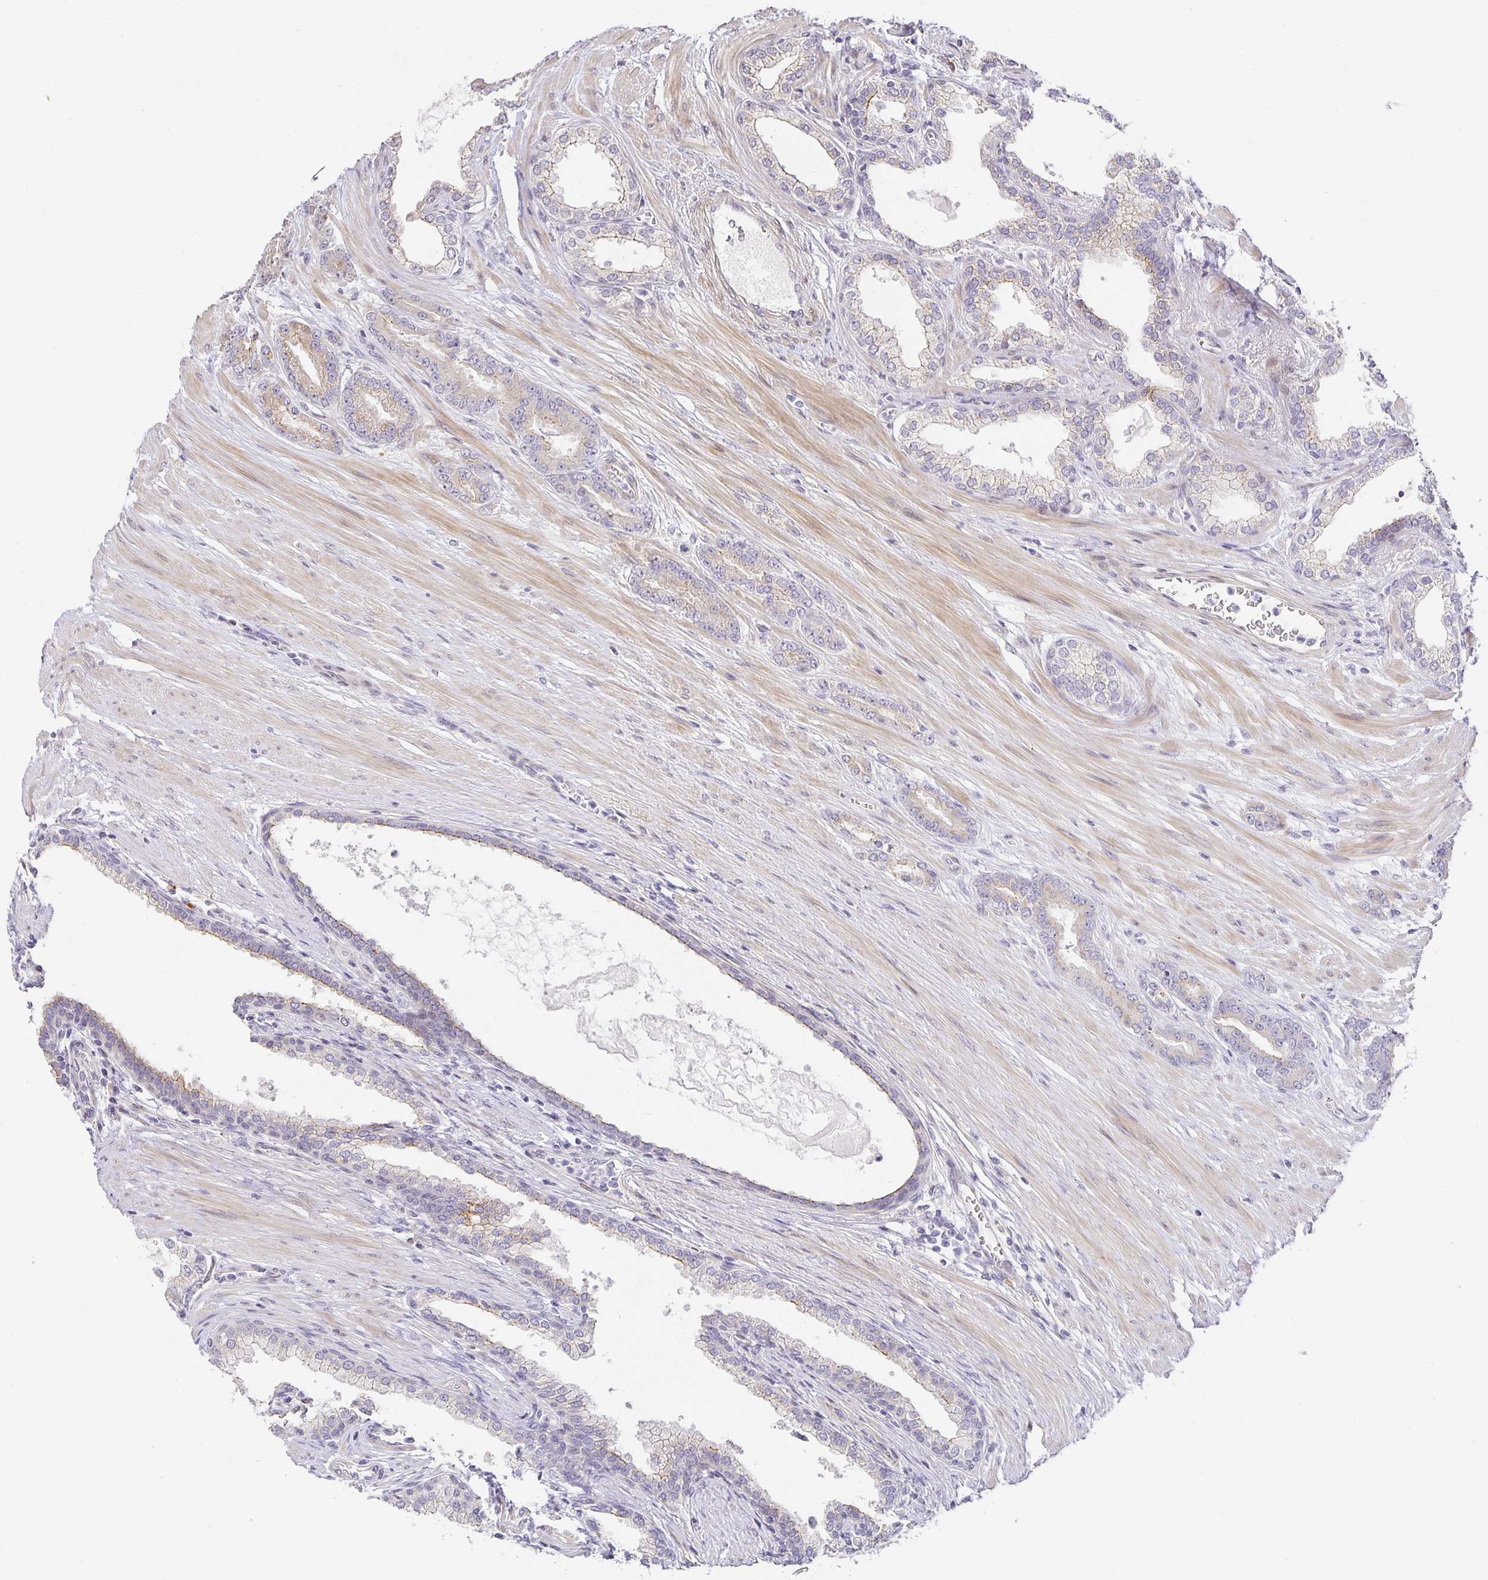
{"staining": {"intensity": "weak", "quantity": "<25%", "location": "cytoplasmic/membranous"}, "tissue": "prostate cancer", "cell_type": "Tumor cells", "image_type": "cancer", "snomed": [{"axis": "morphology", "description": "Adenocarcinoma, High grade"}, {"axis": "topography", "description": "Prostate"}], "caption": "Human high-grade adenocarcinoma (prostate) stained for a protein using immunohistochemistry (IHC) exhibits no expression in tumor cells.", "gene": "TJP3", "patient": {"sex": "male", "age": 60}}